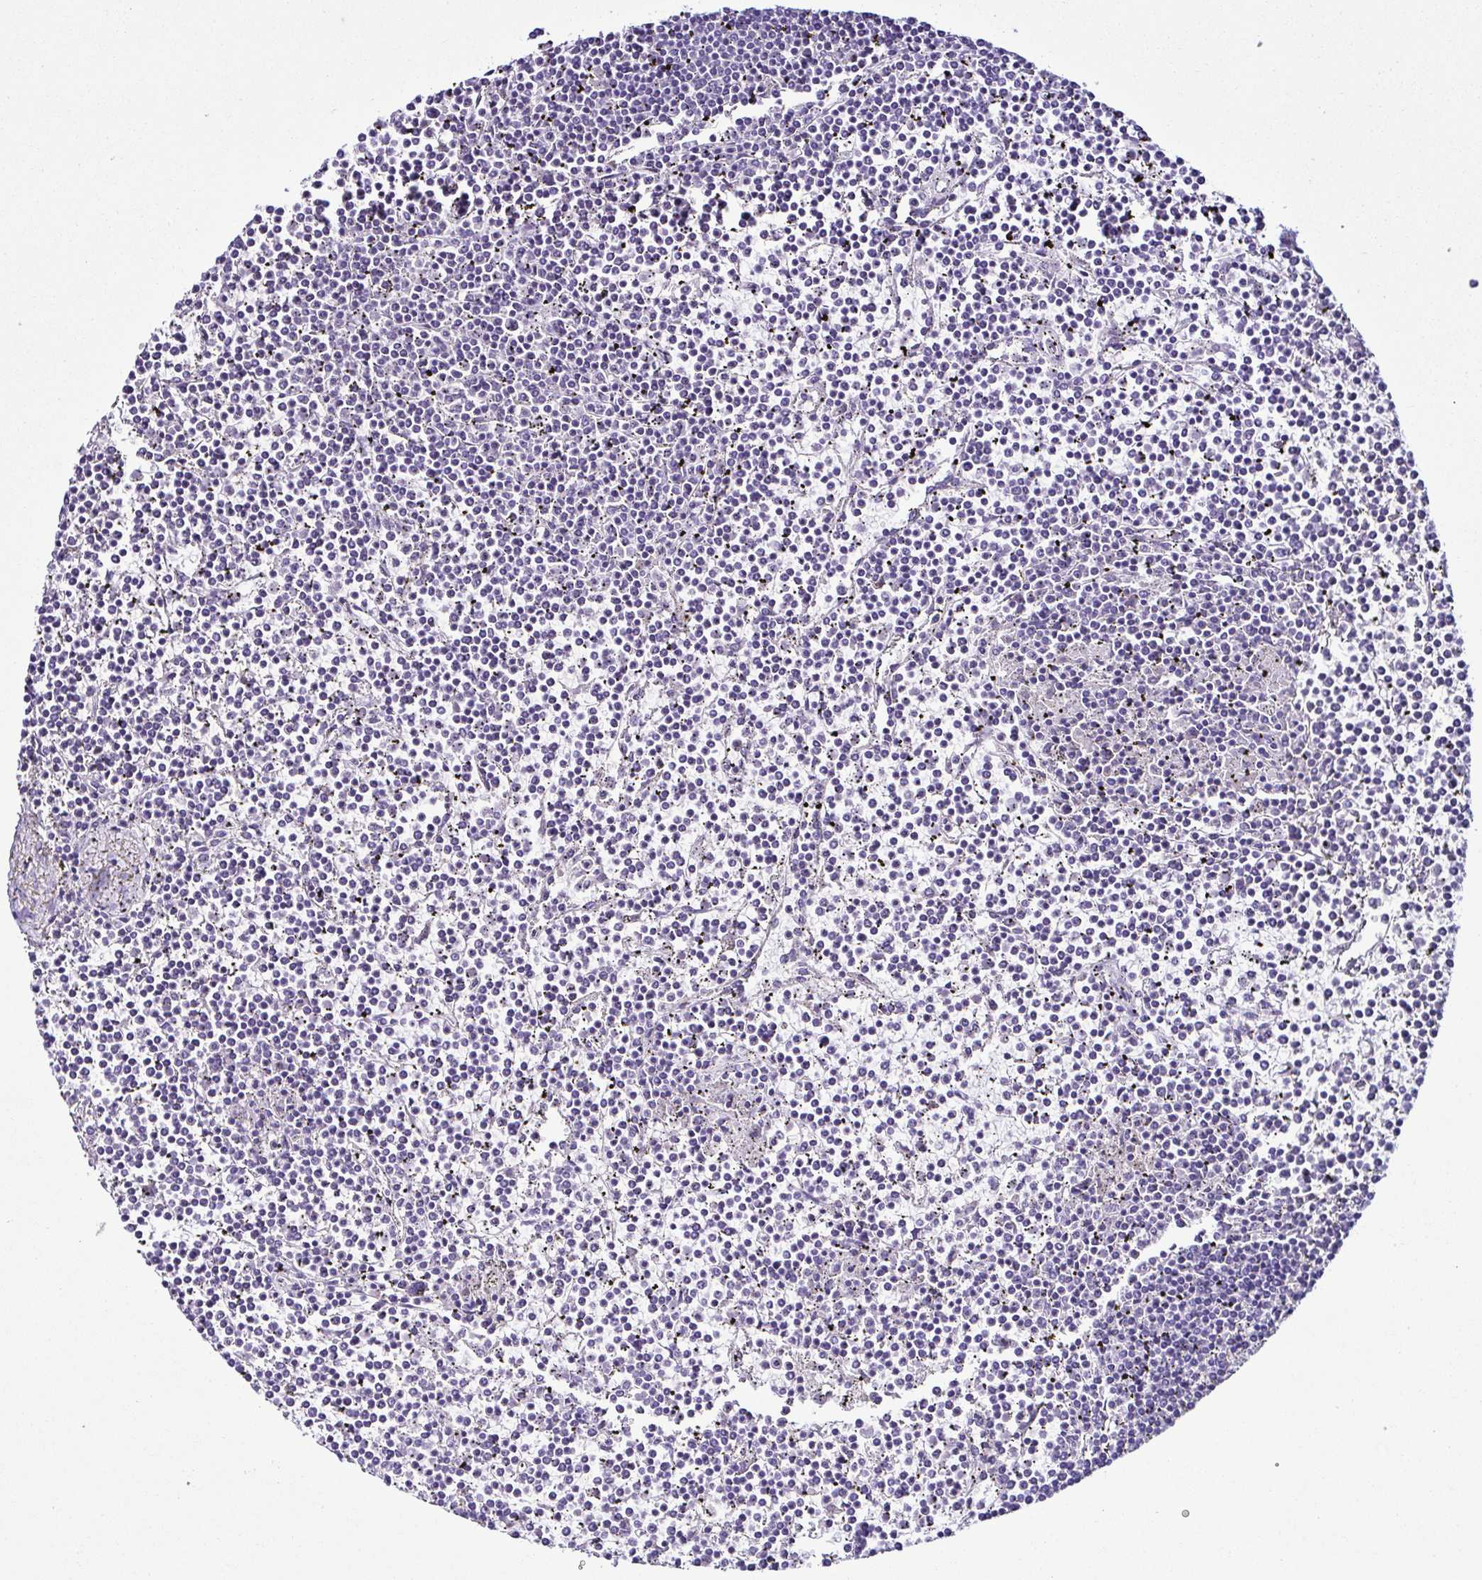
{"staining": {"intensity": "negative", "quantity": "none", "location": "none"}, "tissue": "lymphoma", "cell_type": "Tumor cells", "image_type": "cancer", "snomed": [{"axis": "morphology", "description": "Malignant lymphoma, non-Hodgkin's type, Low grade"}, {"axis": "topography", "description": "Spleen"}], "caption": "High power microscopy photomicrograph of an immunohistochemistry (IHC) photomicrograph of lymphoma, revealing no significant staining in tumor cells. The staining was performed using DAB to visualize the protein expression in brown, while the nuclei were stained in blue with hematoxylin (Magnification: 20x).", "gene": "SRL", "patient": {"sex": "female", "age": 19}}